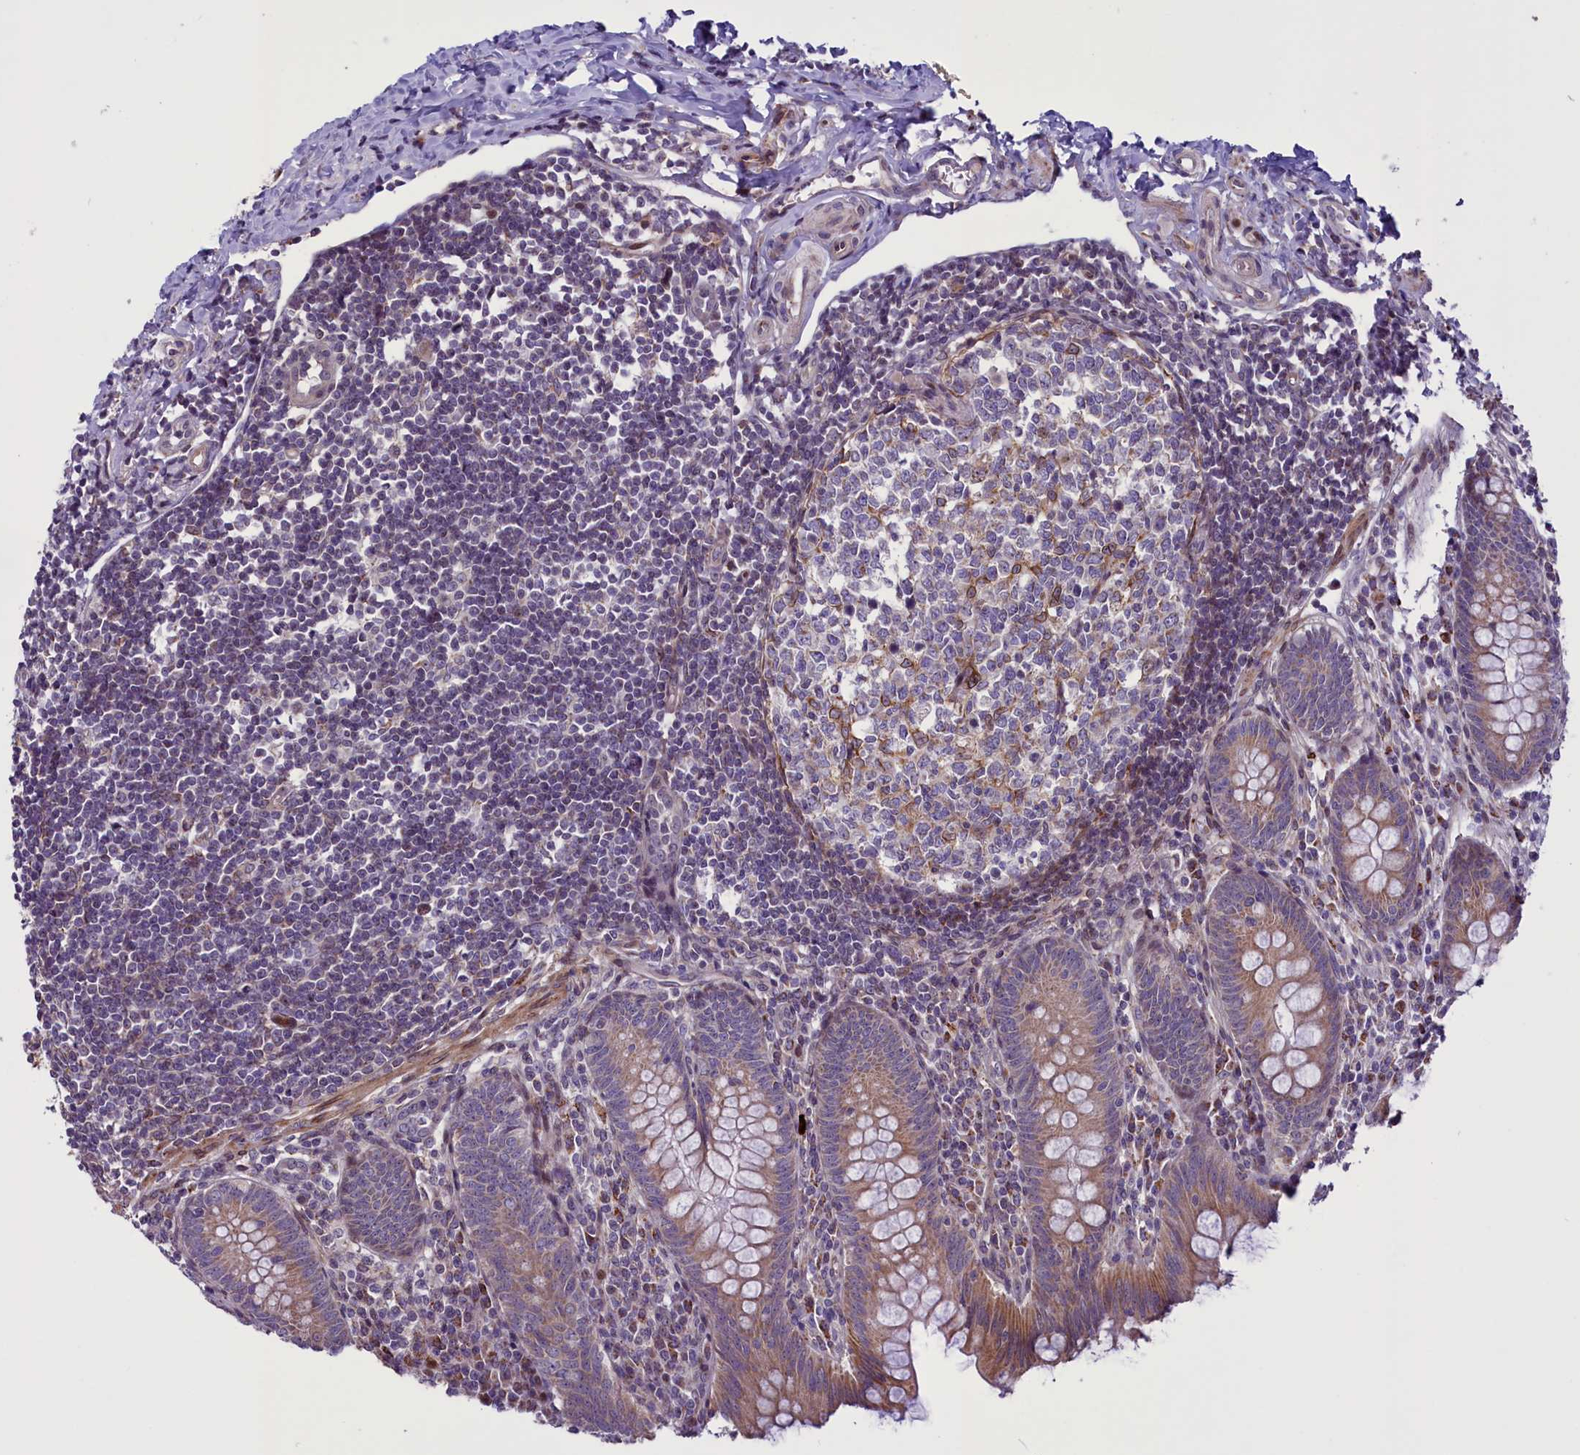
{"staining": {"intensity": "moderate", "quantity": ">75%", "location": "cytoplasmic/membranous"}, "tissue": "appendix", "cell_type": "Glandular cells", "image_type": "normal", "snomed": [{"axis": "morphology", "description": "Normal tissue, NOS"}, {"axis": "topography", "description": "Appendix"}], "caption": "About >75% of glandular cells in benign appendix demonstrate moderate cytoplasmic/membranous protein positivity as visualized by brown immunohistochemical staining.", "gene": "MIEF2", "patient": {"sex": "female", "age": 33}}